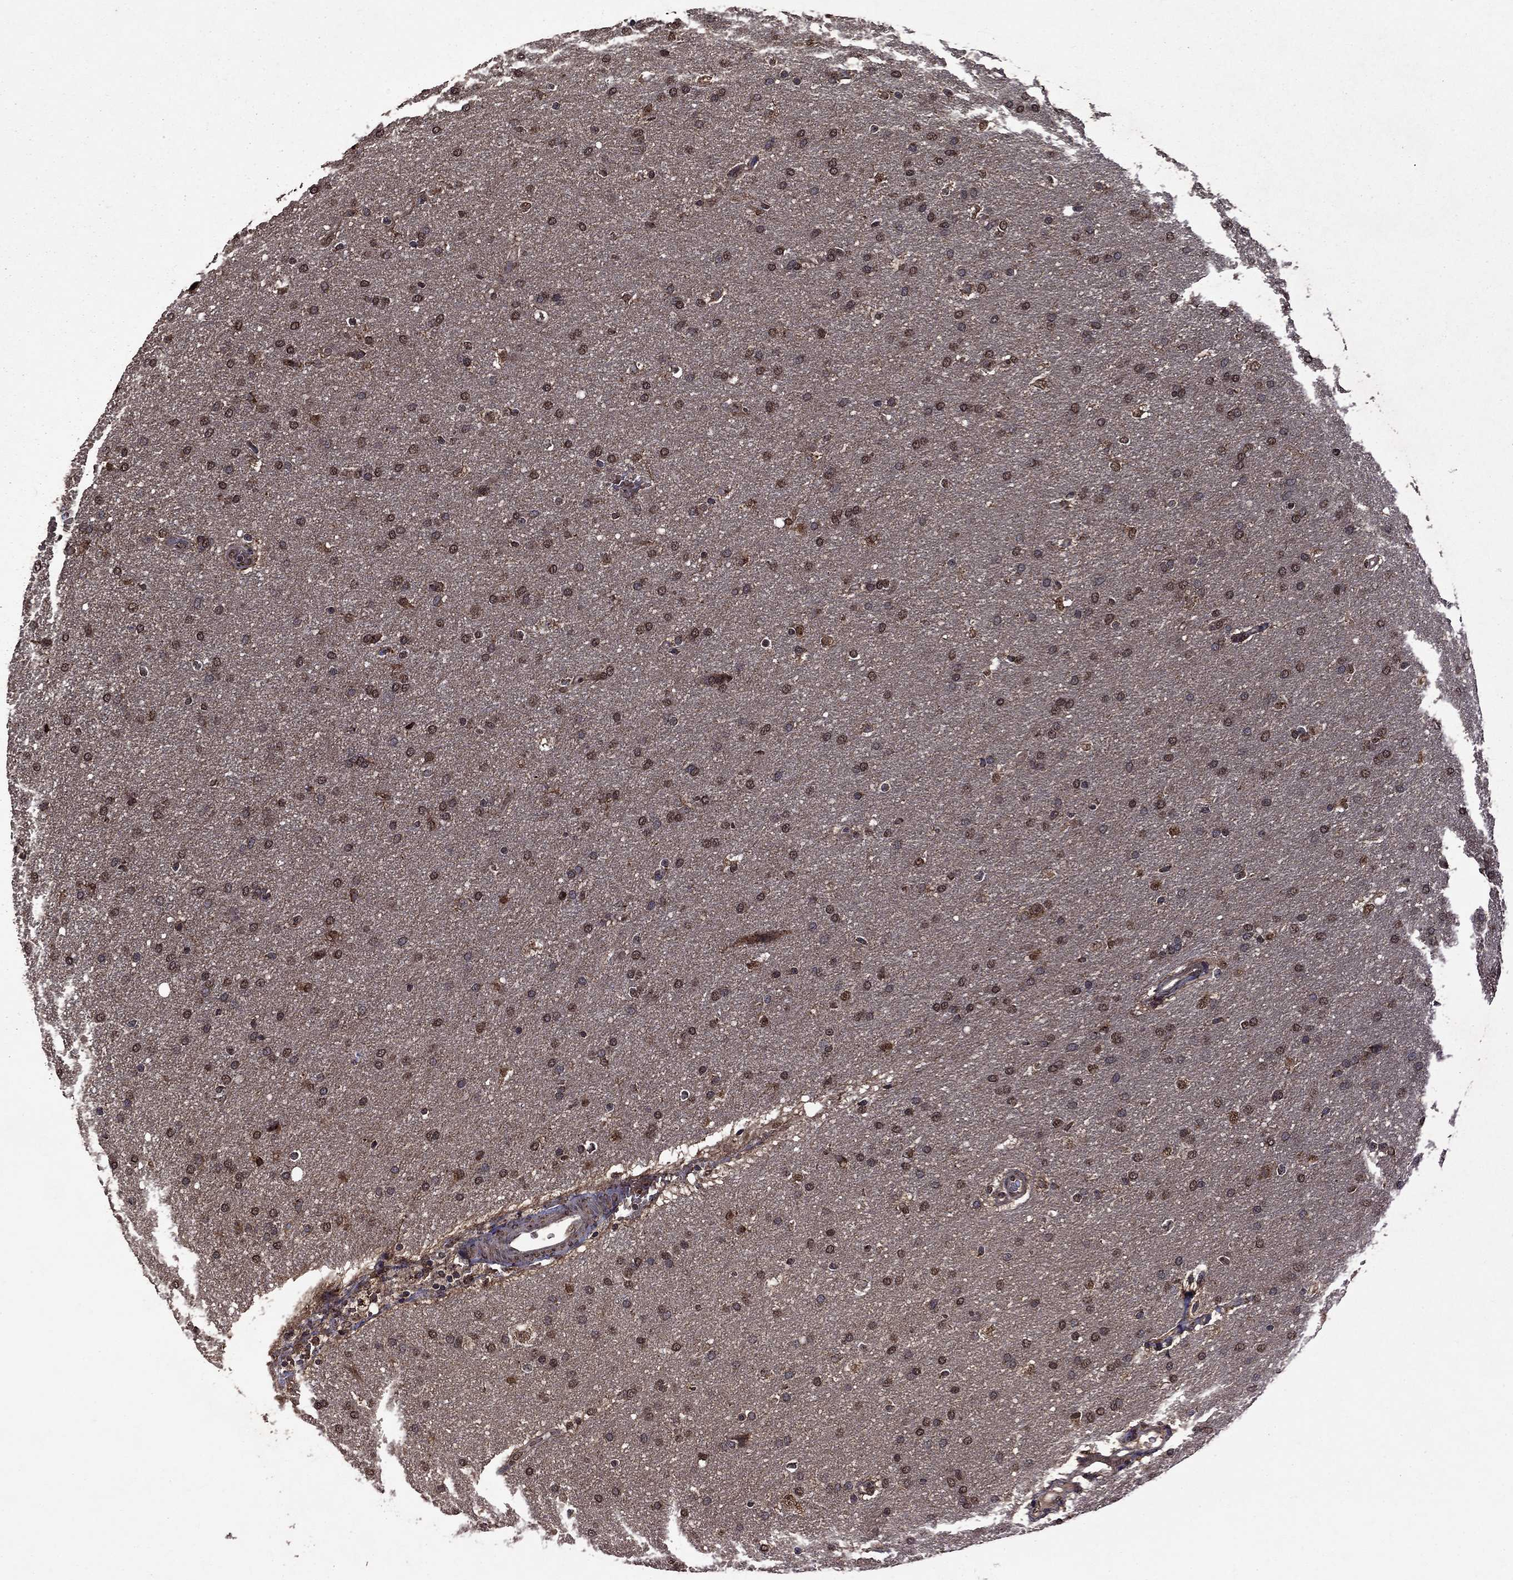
{"staining": {"intensity": "moderate", "quantity": ">75%", "location": "cytoplasmic/membranous,nuclear"}, "tissue": "glioma", "cell_type": "Tumor cells", "image_type": "cancer", "snomed": [{"axis": "morphology", "description": "Glioma, malignant, Low grade"}, {"axis": "topography", "description": "Brain"}], "caption": "Moderate cytoplasmic/membranous and nuclear expression is appreciated in about >75% of tumor cells in glioma.", "gene": "ITM2B", "patient": {"sex": "female", "age": 37}}